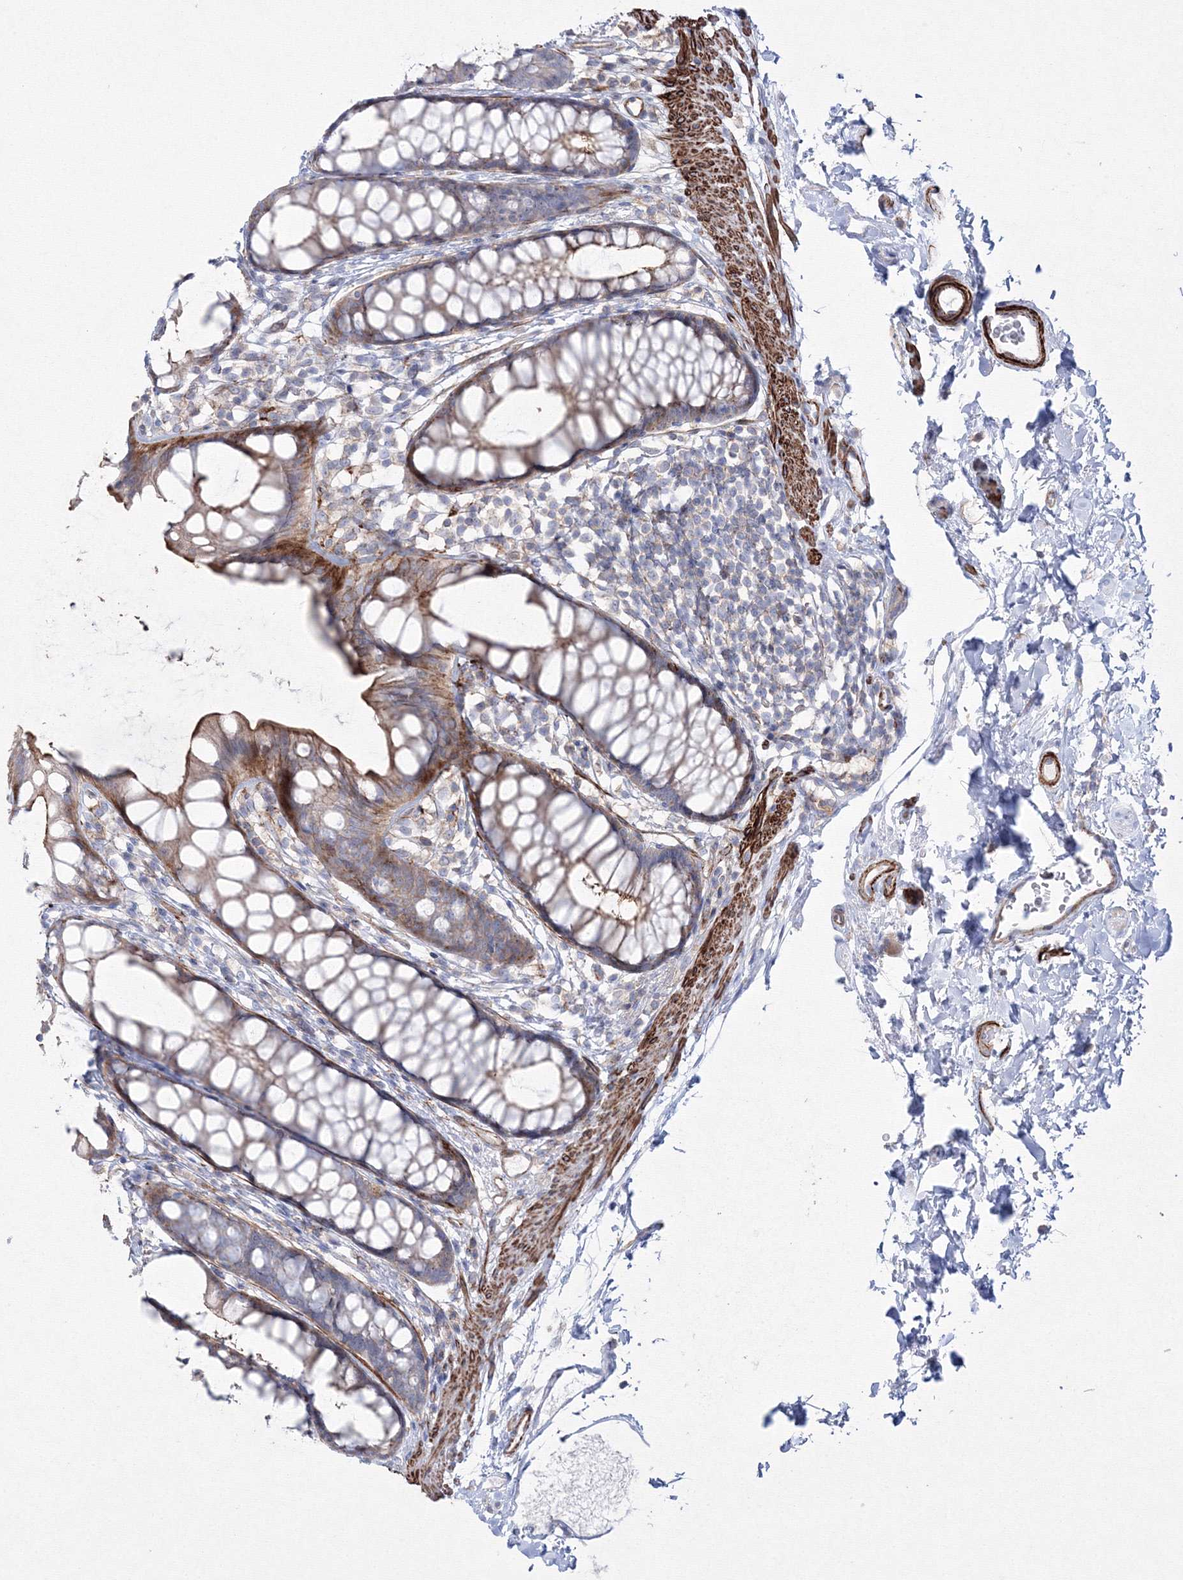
{"staining": {"intensity": "moderate", "quantity": "25%-75%", "location": "cytoplasmic/membranous"}, "tissue": "rectum", "cell_type": "Glandular cells", "image_type": "normal", "snomed": [{"axis": "morphology", "description": "Normal tissue, NOS"}, {"axis": "topography", "description": "Rectum"}], "caption": "Moderate cytoplasmic/membranous expression is present in about 25%-75% of glandular cells in unremarkable rectum. (DAB IHC, brown staining for protein, blue staining for nuclei).", "gene": "GPR82", "patient": {"sex": "female", "age": 65}}